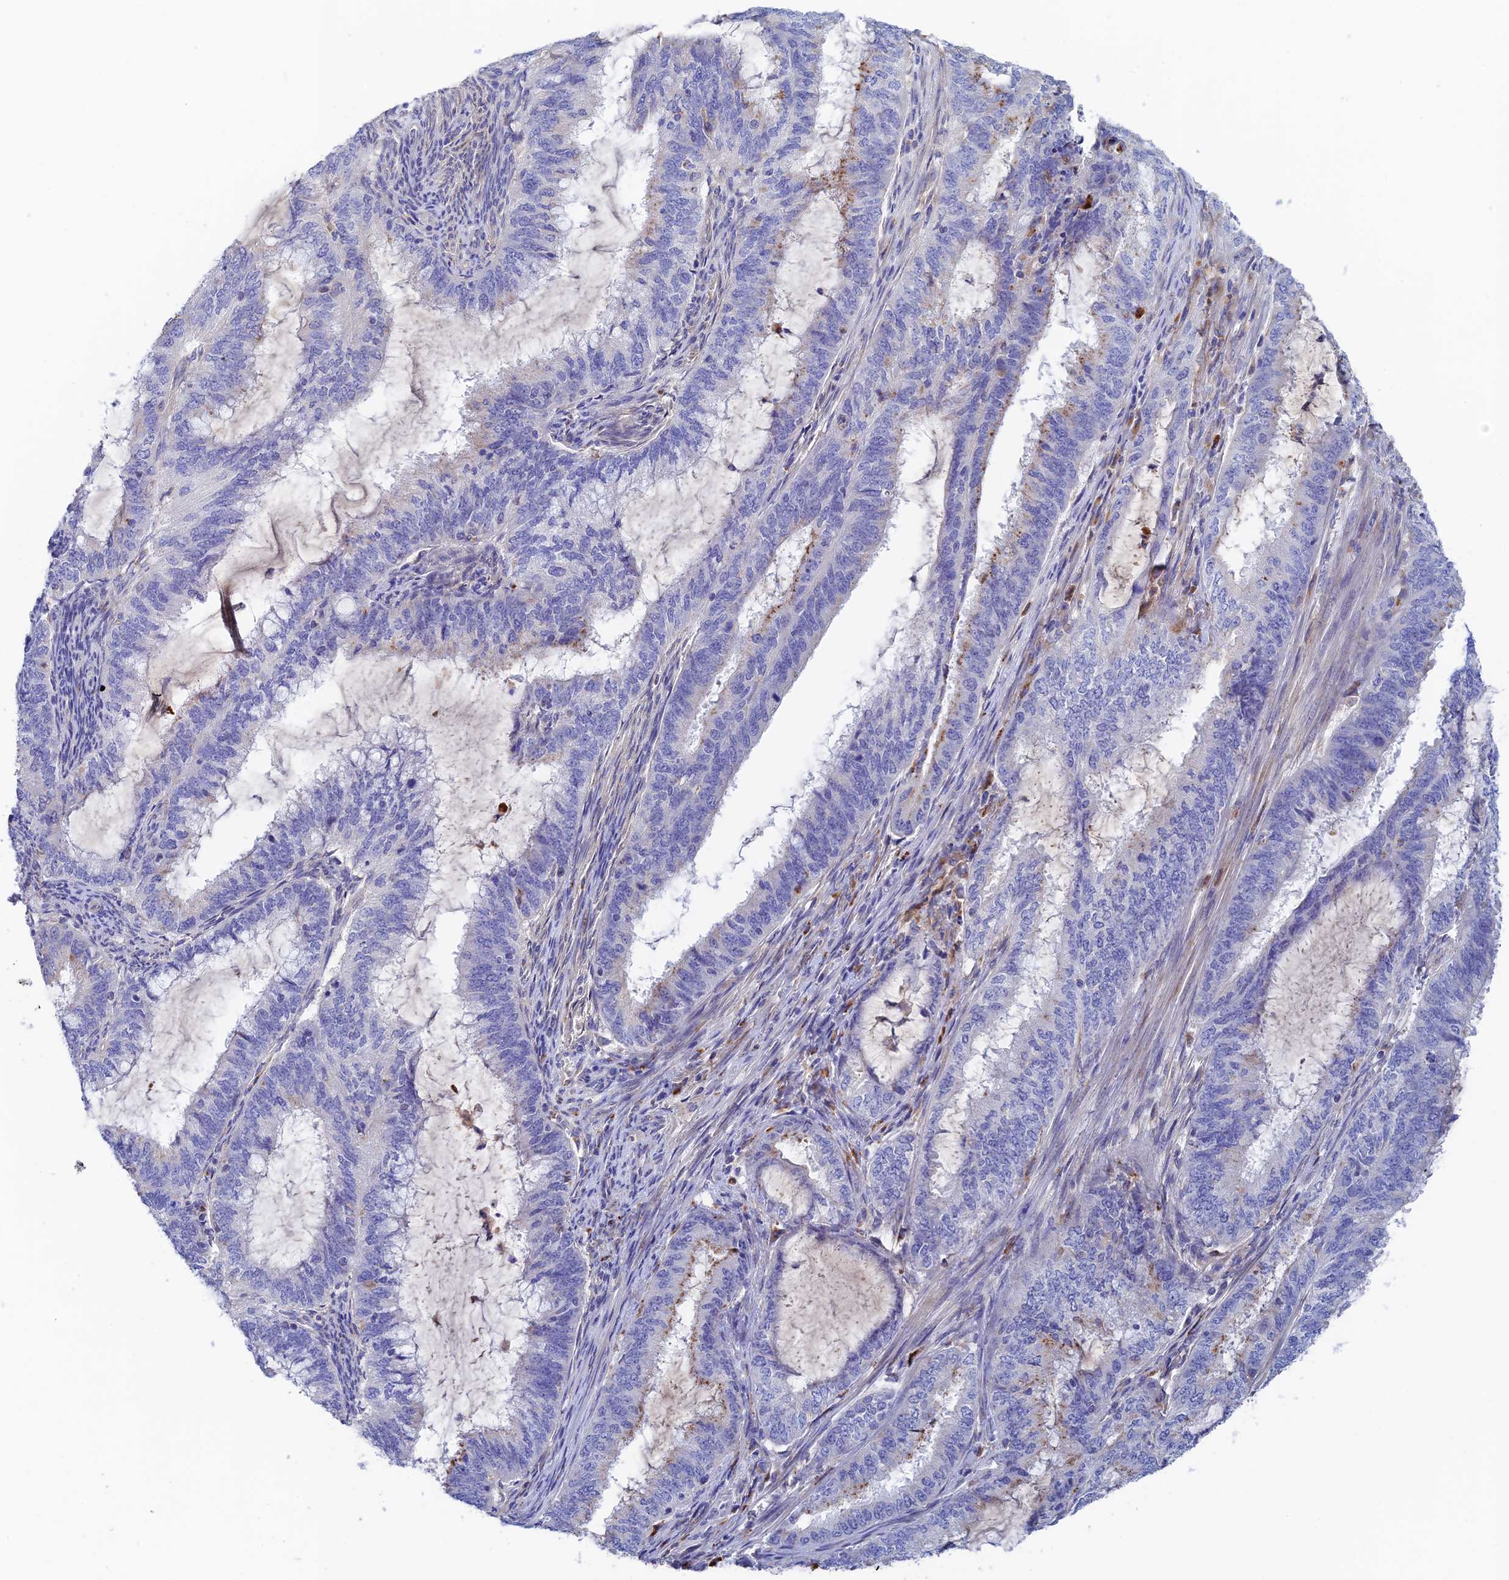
{"staining": {"intensity": "moderate", "quantity": "<25%", "location": "cytoplasmic/membranous"}, "tissue": "endometrial cancer", "cell_type": "Tumor cells", "image_type": "cancer", "snomed": [{"axis": "morphology", "description": "Adenocarcinoma, NOS"}, {"axis": "topography", "description": "Endometrium"}], "caption": "The histopathology image shows a brown stain indicating the presence of a protein in the cytoplasmic/membranous of tumor cells in endometrial cancer (adenocarcinoma). The protein is stained brown, and the nuclei are stained in blue (DAB (3,3'-diaminobenzidine) IHC with brightfield microscopy, high magnification).", "gene": "RPGRIP1L", "patient": {"sex": "female", "age": 51}}